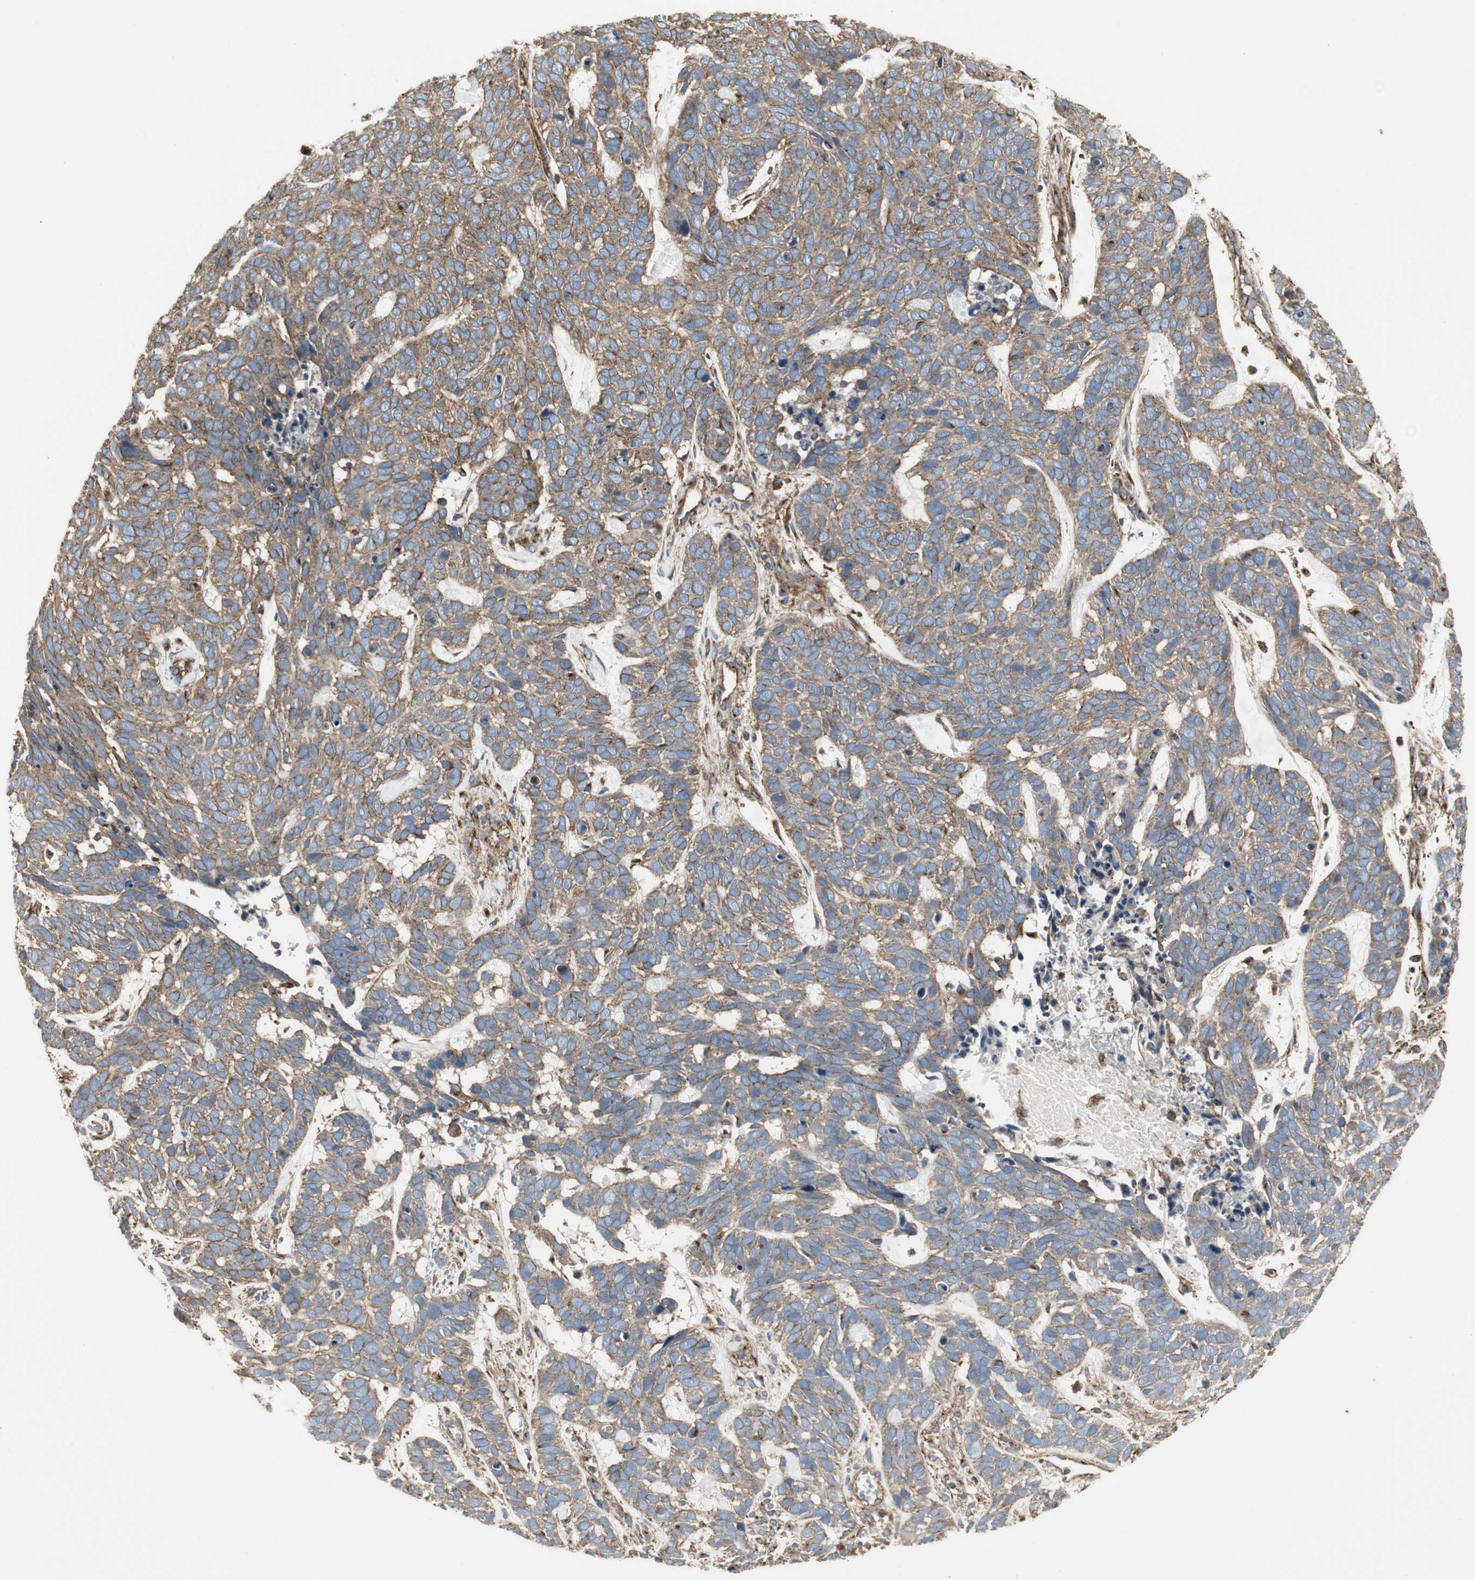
{"staining": {"intensity": "moderate", "quantity": ">75%", "location": "cytoplasmic/membranous"}, "tissue": "skin cancer", "cell_type": "Tumor cells", "image_type": "cancer", "snomed": [{"axis": "morphology", "description": "Basal cell carcinoma"}, {"axis": "topography", "description": "Skin"}], "caption": "An immunohistochemistry photomicrograph of neoplastic tissue is shown. Protein staining in brown highlights moderate cytoplasmic/membranous positivity in basal cell carcinoma (skin) within tumor cells.", "gene": "H6PD", "patient": {"sex": "male", "age": 87}}